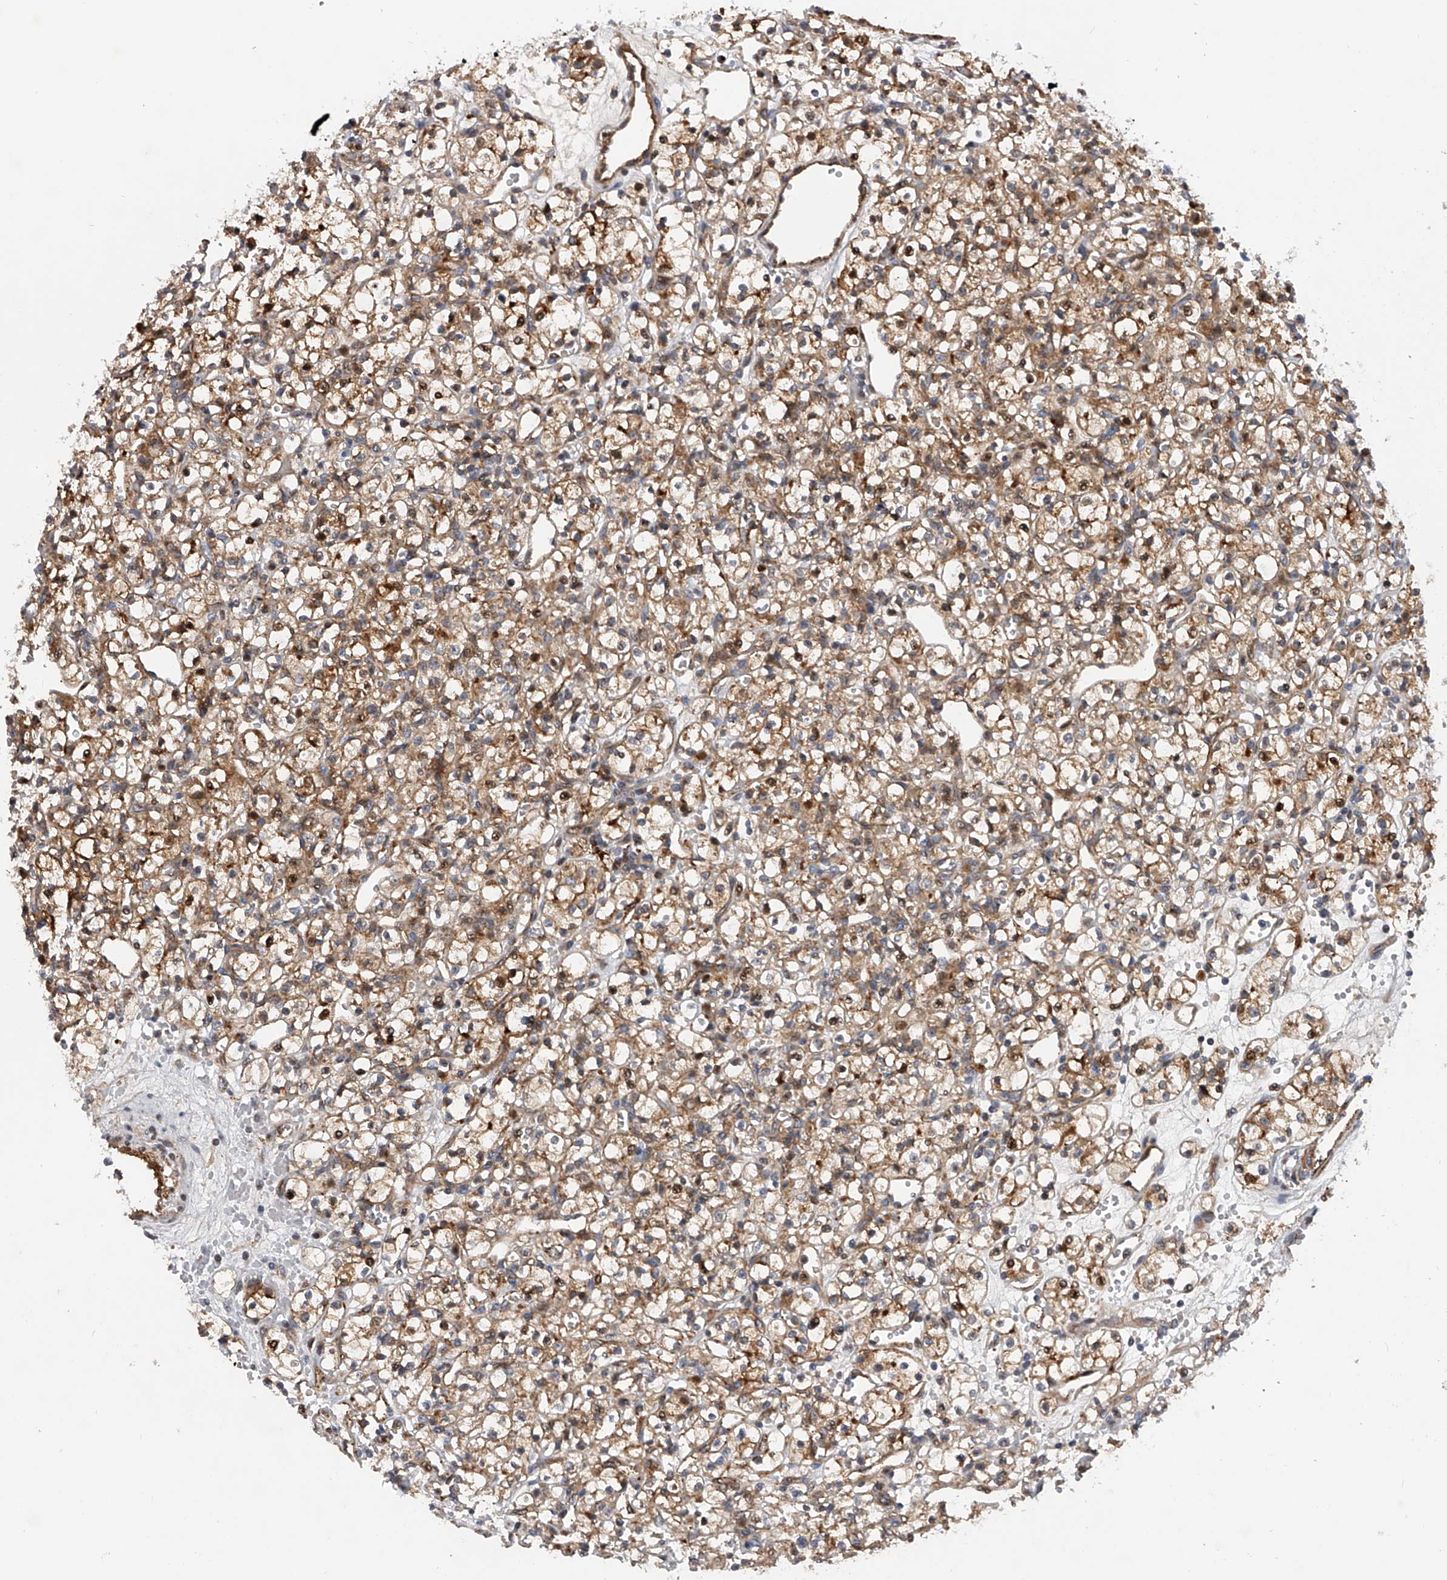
{"staining": {"intensity": "moderate", "quantity": ">75%", "location": "cytoplasmic/membranous"}, "tissue": "renal cancer", "cell_type": "Tumor cells", "image_type": "cancer", "snomed": [{"axis": "morphology", "description": "Adenocarcinoma, NOS"}, {"axis": "topography", "description": "Kidney"}], "caption": "Human renal adenocarcinoma stained with a protein marker demonstrates moderate staining in tumor cells.", "gene": "PDSS2", "patient": {"sex": "female", "age": 59}}